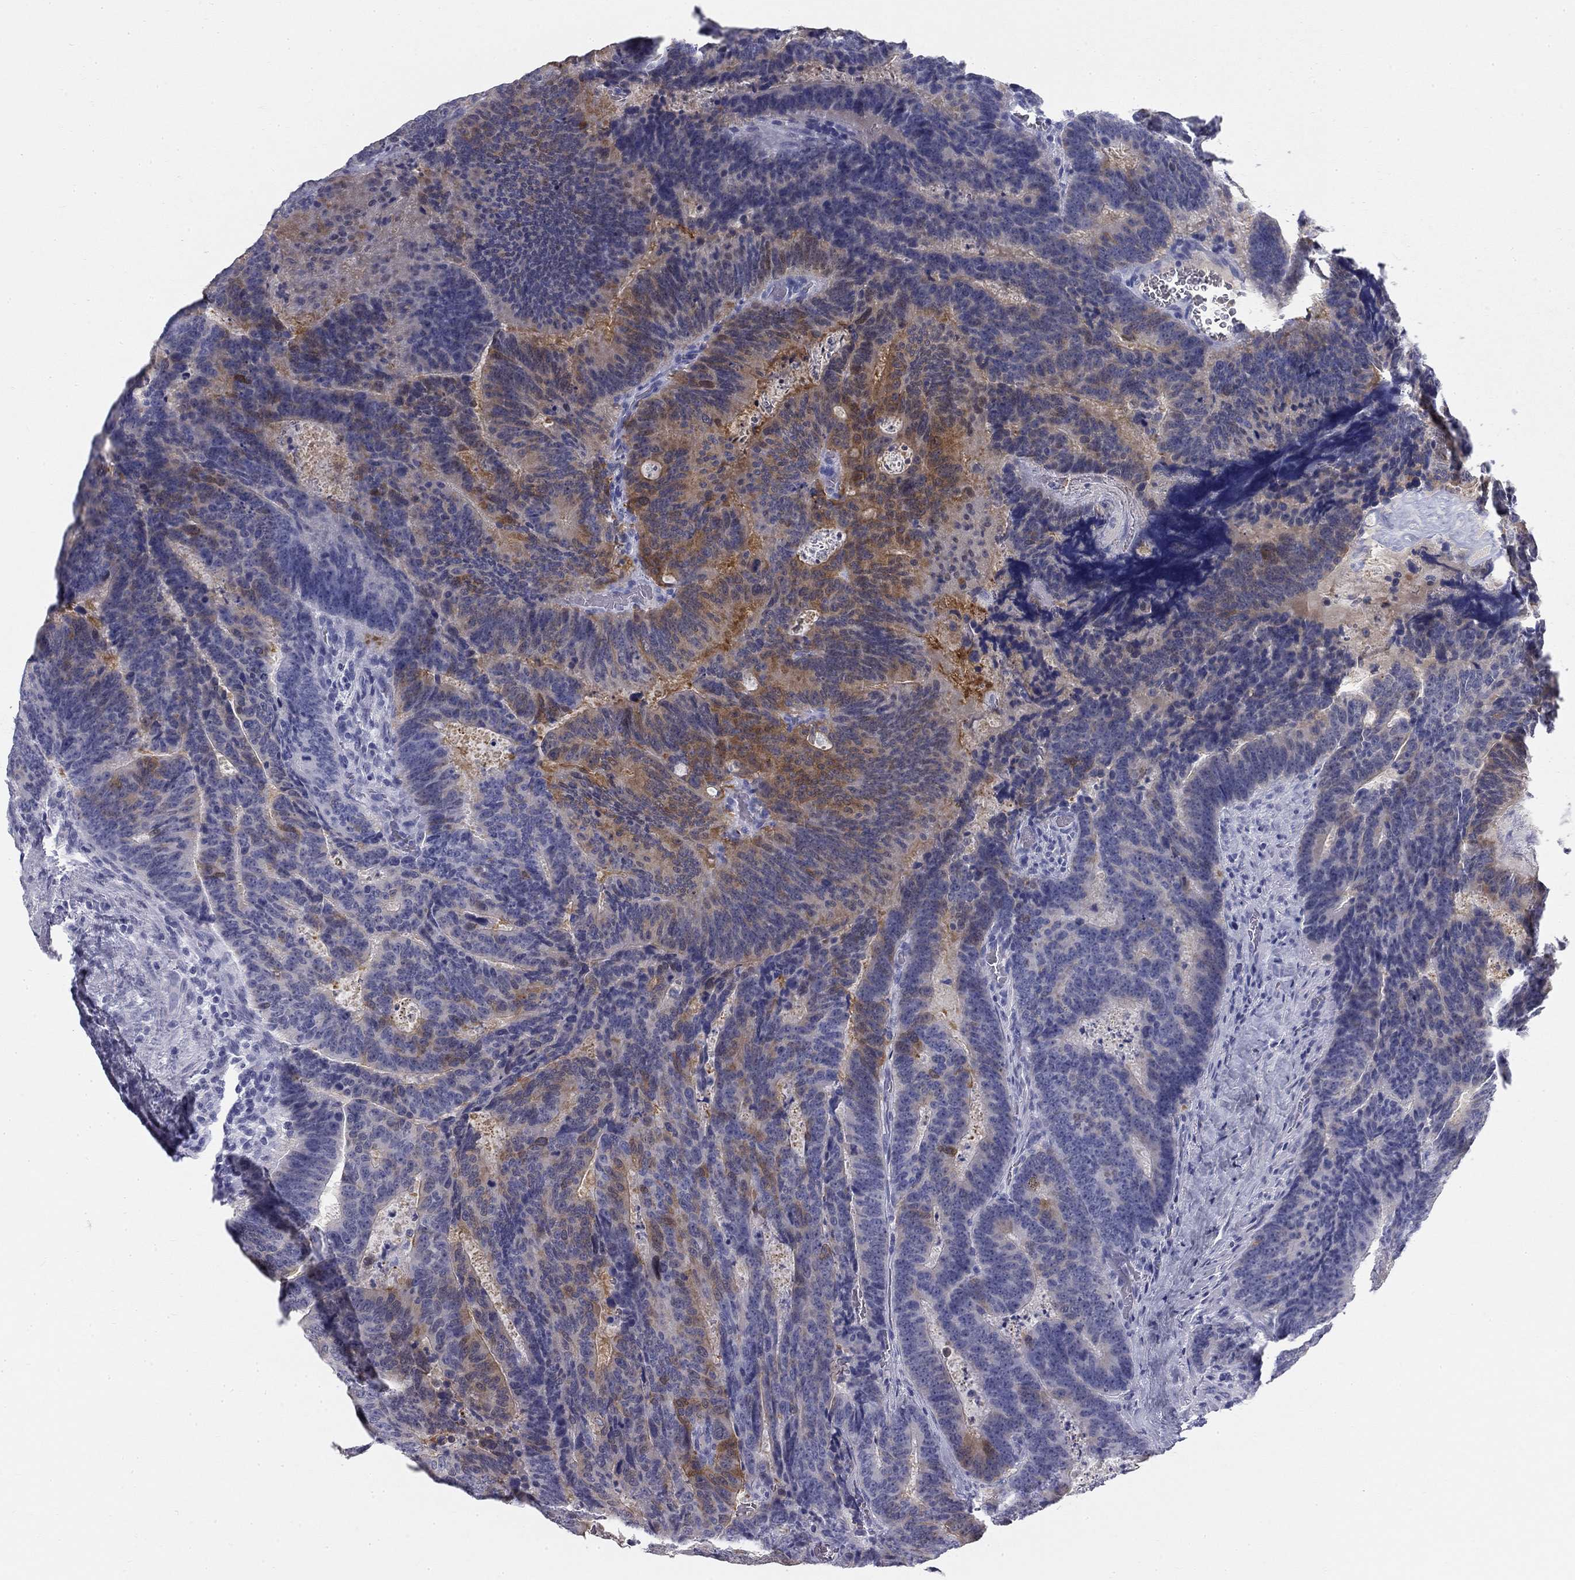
{"staining": {"intensity": "moderate", "quantity": "<25%", "location": "cytoplasmic/membranous"}, "tissue": "colorectal cancer", "cell_type": "Tumor cells", "image_type": "cancer", "snomed": [{"axis": "morphology", "description": "Adenocarcinoma, NOS"}, {"axis": "topography", "description": "Colon"}], "caption": "Protein staining shows moderate cytoplasmic/membranous staining in about <25% of tumor cells in colorectal cancer (adenocarcinoma).", "gene": "SULT2B1", "patient": {"sex": "female", "age": 82}}